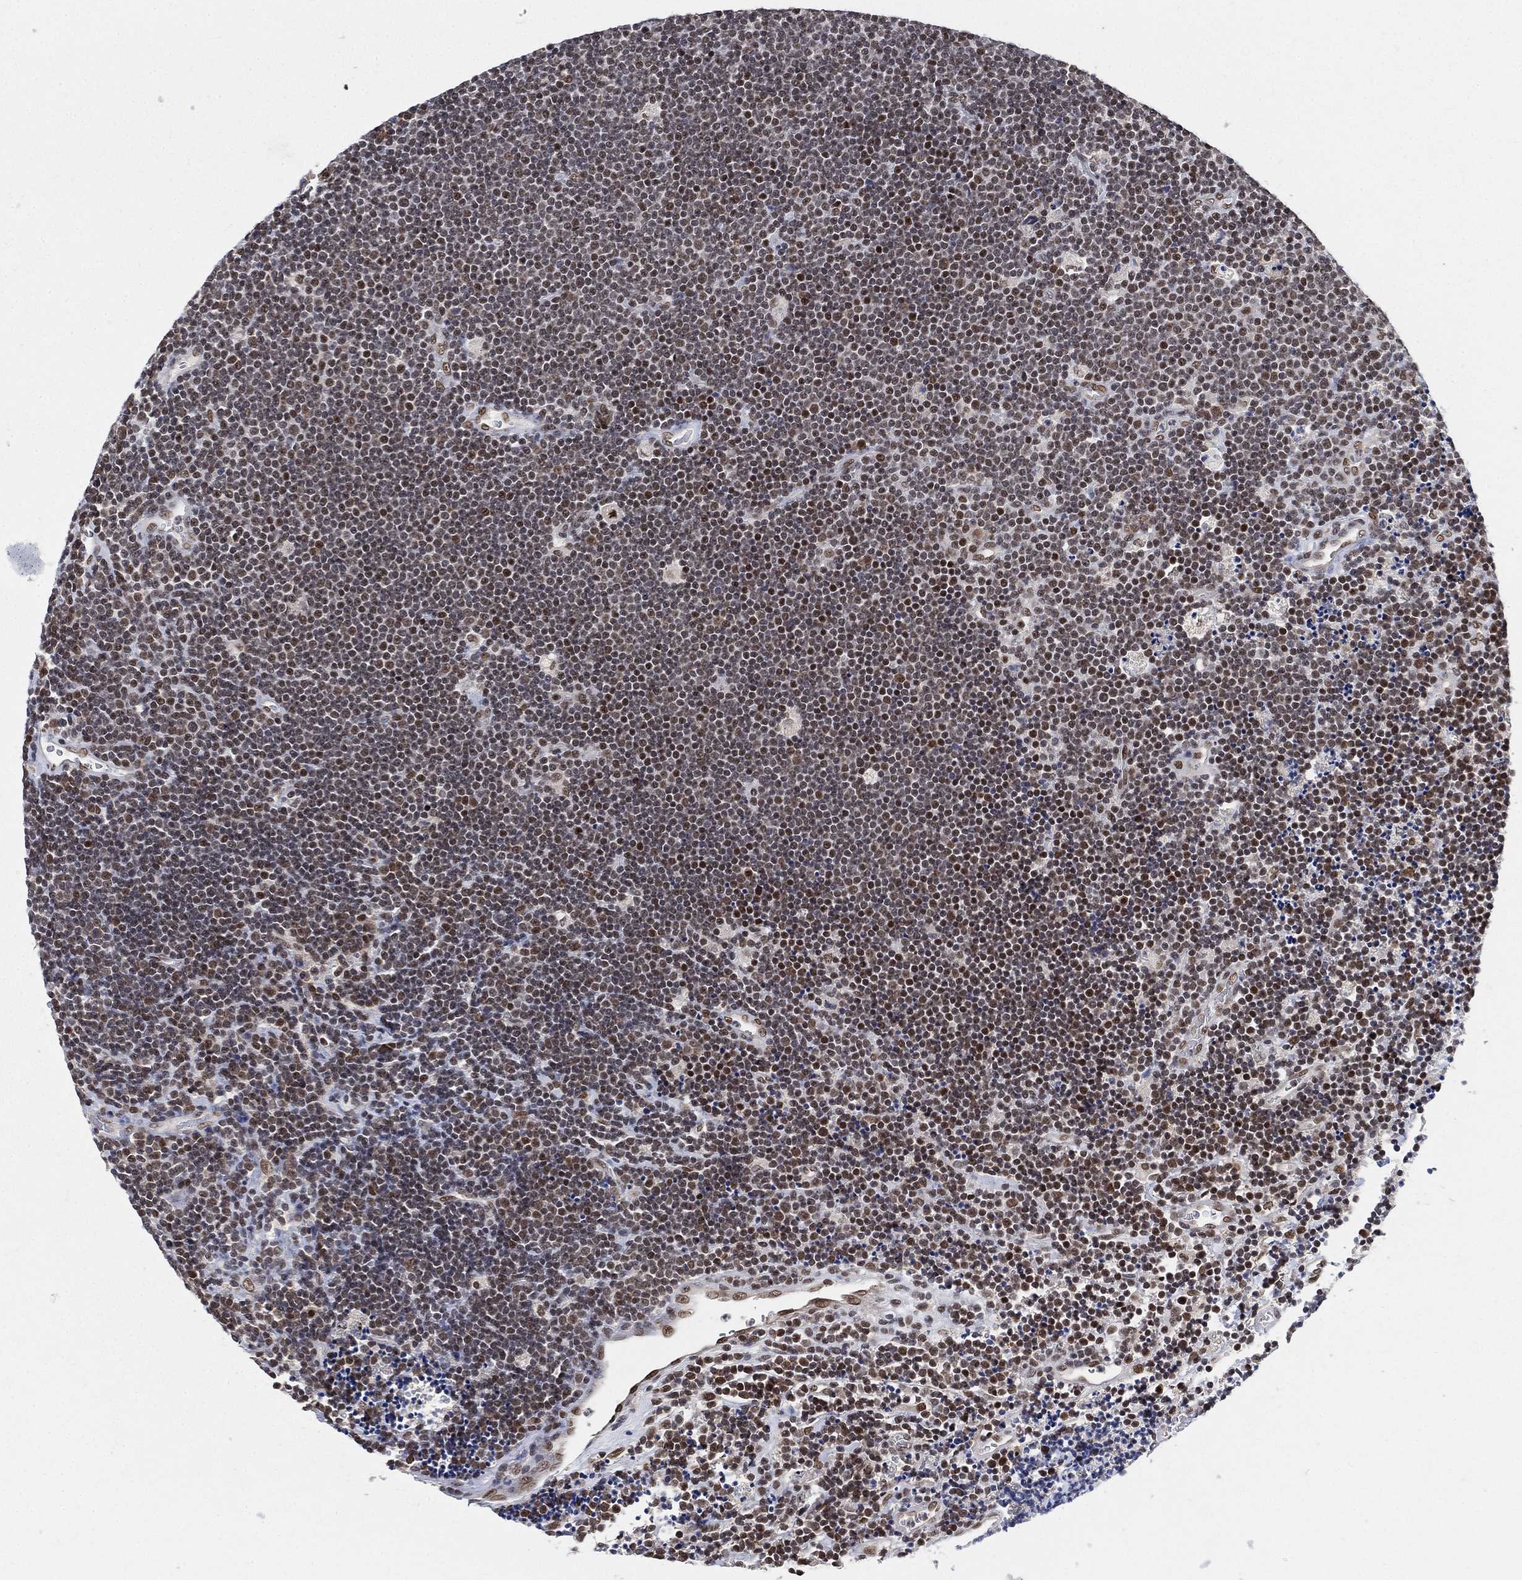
{"staining": {"intensity": "moderate", "quantity": "25%-75%", "location": "nuclear"}, "tissue": "lymphoma", "cell_type": "Tumor cells", "image_type": "cancer", "snomed": [{"axis": "morphology", "description": "Malignant lymphoma, non-Hodgkin's type, Low grade"}, {"axis": "topography", "description": "Brain"}], "caption": "About 25%-75% of tumor cells in human lymphoma demonstrate moderate nuclear protein staining as visualized by brown immunohistochemical staining.", "gene": "YLPM1", "patient": {"sex": "female", "age": 66}}